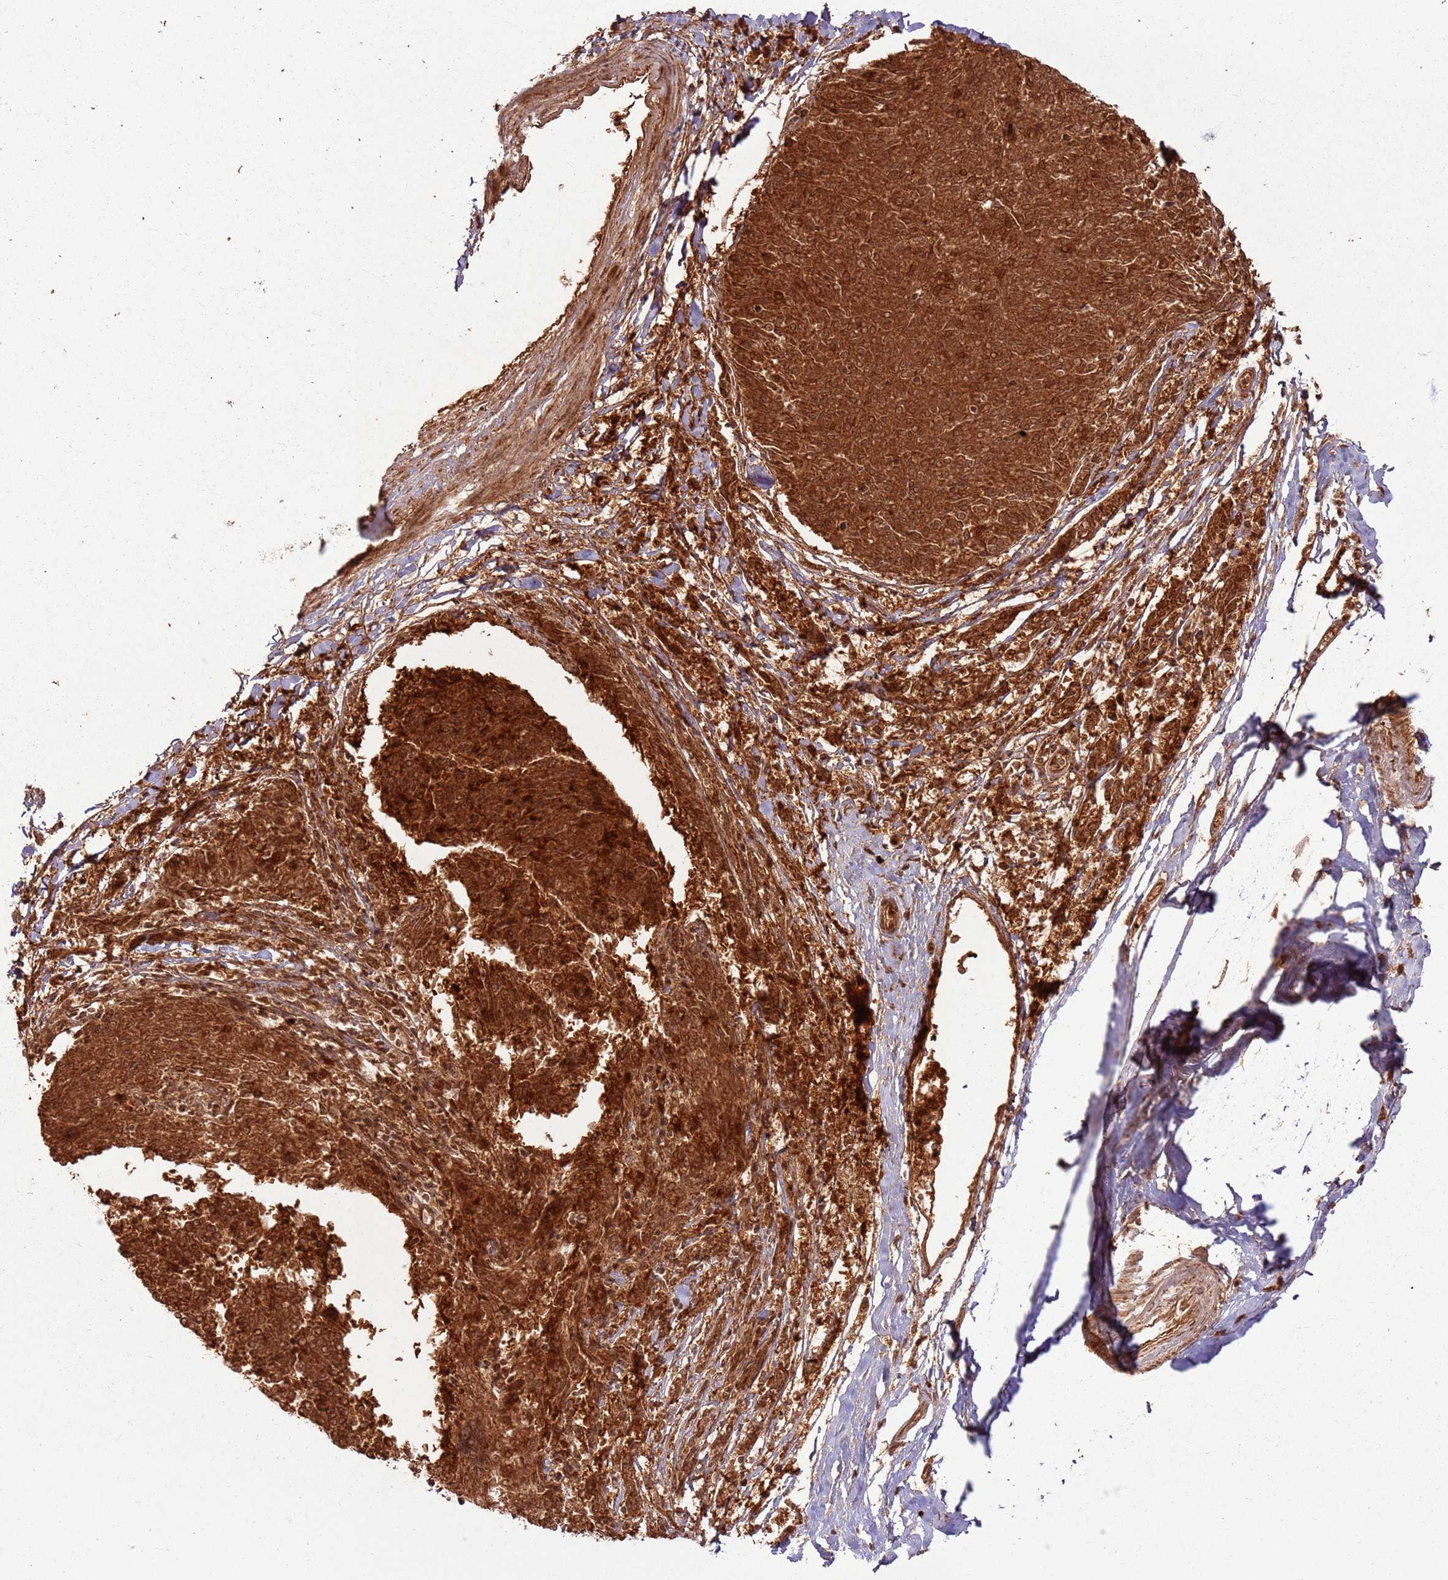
{"staining": {"intensity": "strong", "quantity": ">75%", "location": "cytoplasmic/membranous,nuclear"}, "tissue": "melanoma", "cell_type": "Tumor cells", "image_type": "cancer", "snomed": [{"axis": "morphology", "description": "Malignant melanoma, NOS"}, {"axis": "topography", "description": "Skin"}], "caption": "High-power microscopy captured an immunohistochemistry (IHC) photomicrograph of melanoma, revealing strong cytoplasmic/membranous and nuclear positivity in about >75% of tumor cells.", "gene": "TBC1D13", "patient": {"sex": "female", "age": 72}}